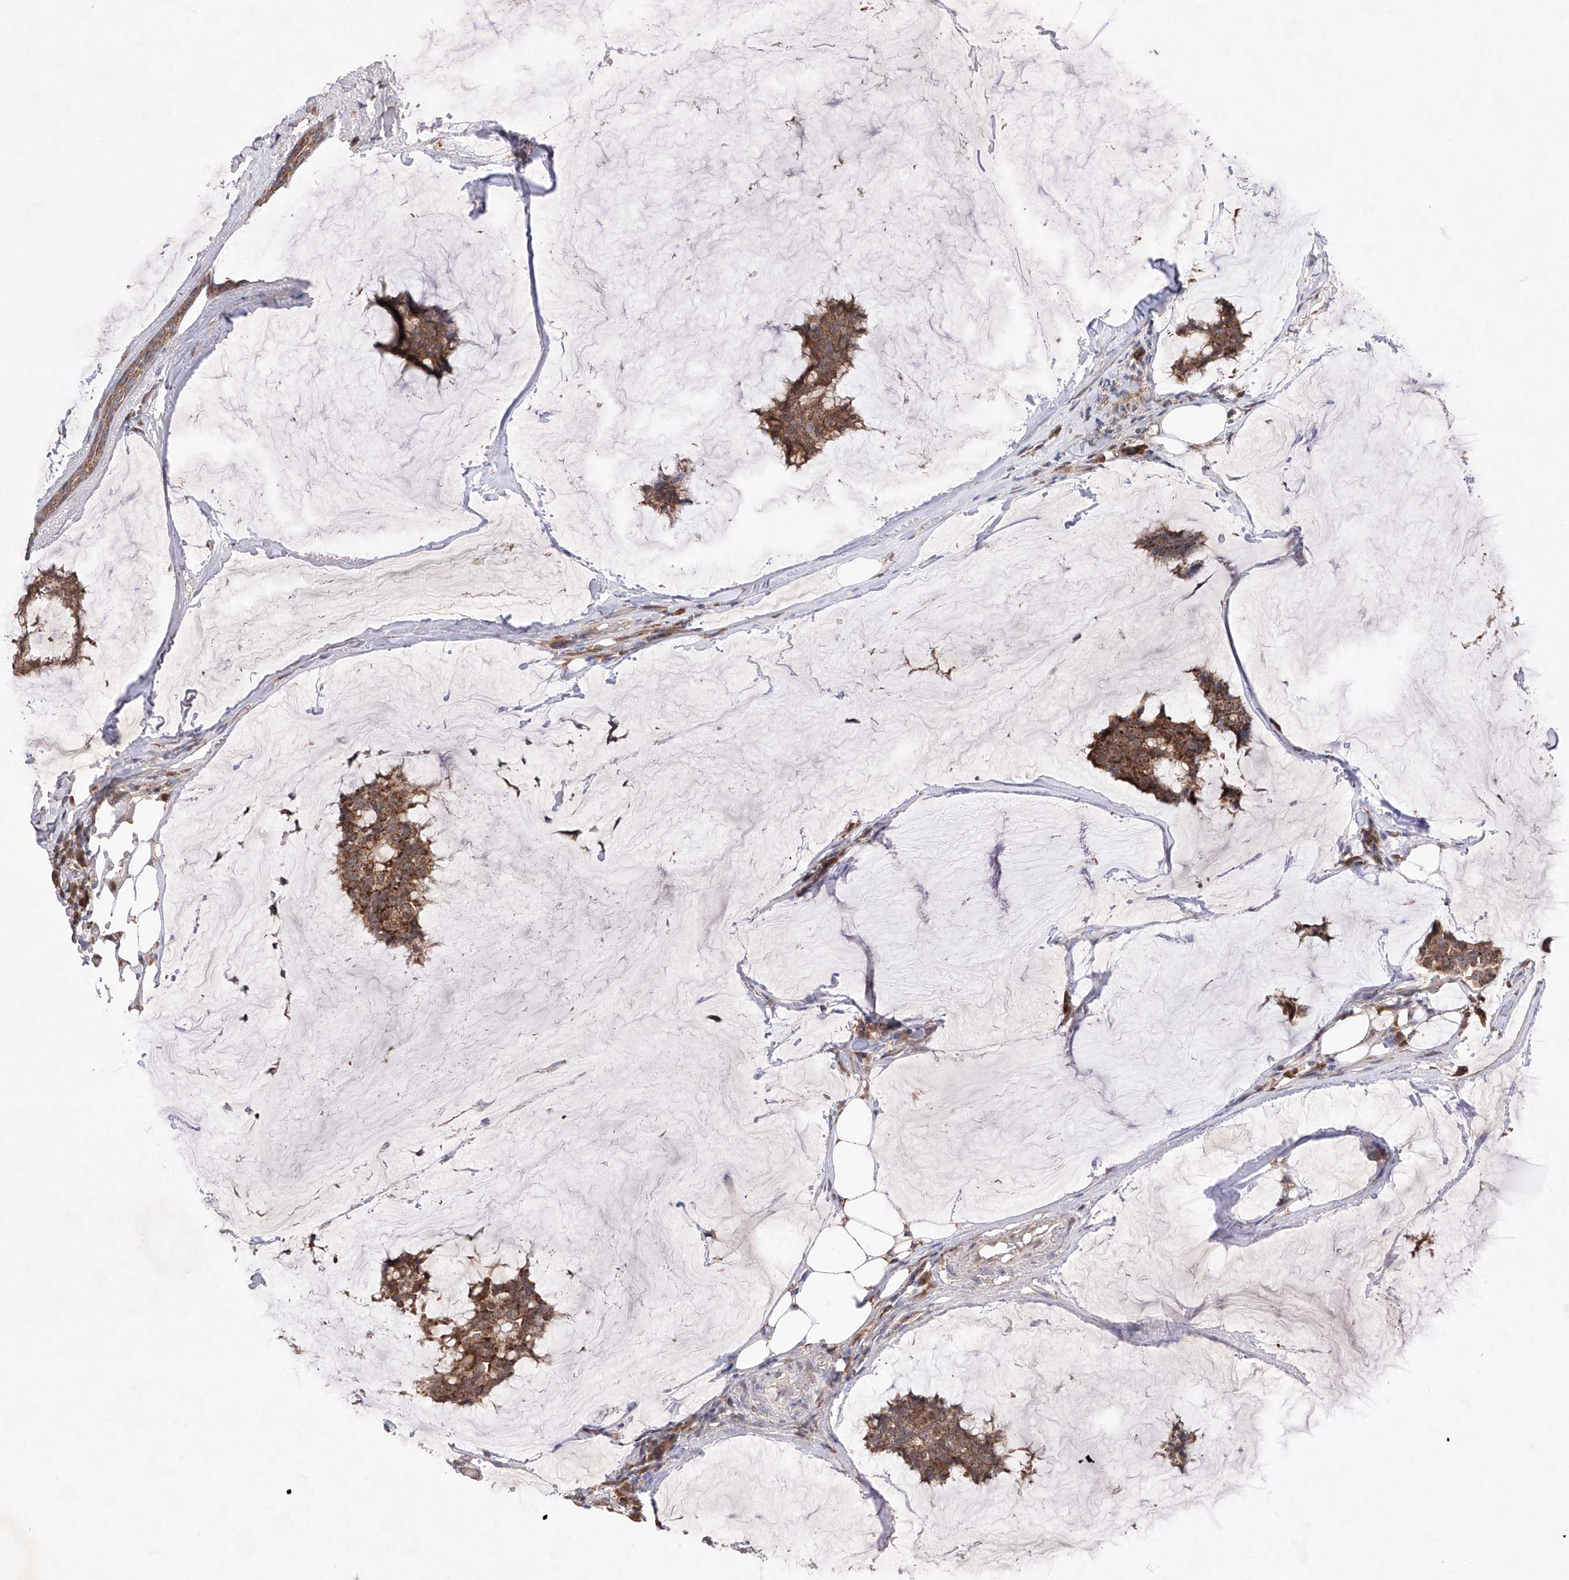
{"staining": {"intensity": "moderate", "quantity": ">75%", "location": "cytoplasmic/membranous"}, "tissue": "breast cancer", "cell_type": "Tumor cells", "image_type": "cancer", "snomed": [{"axis": "morphology", "description": "Duct carcinoma"}, {"axis": "topography", "description": "Breast"}], "caption": "Approximately >75% of tumor cells in breast cancer display moderate cytoplasmic/membranous protein expression as visualized by brown immunohistochemical staining.", "gene": "SDHAF4", "patient": {"sex": "female", "age": 93}}